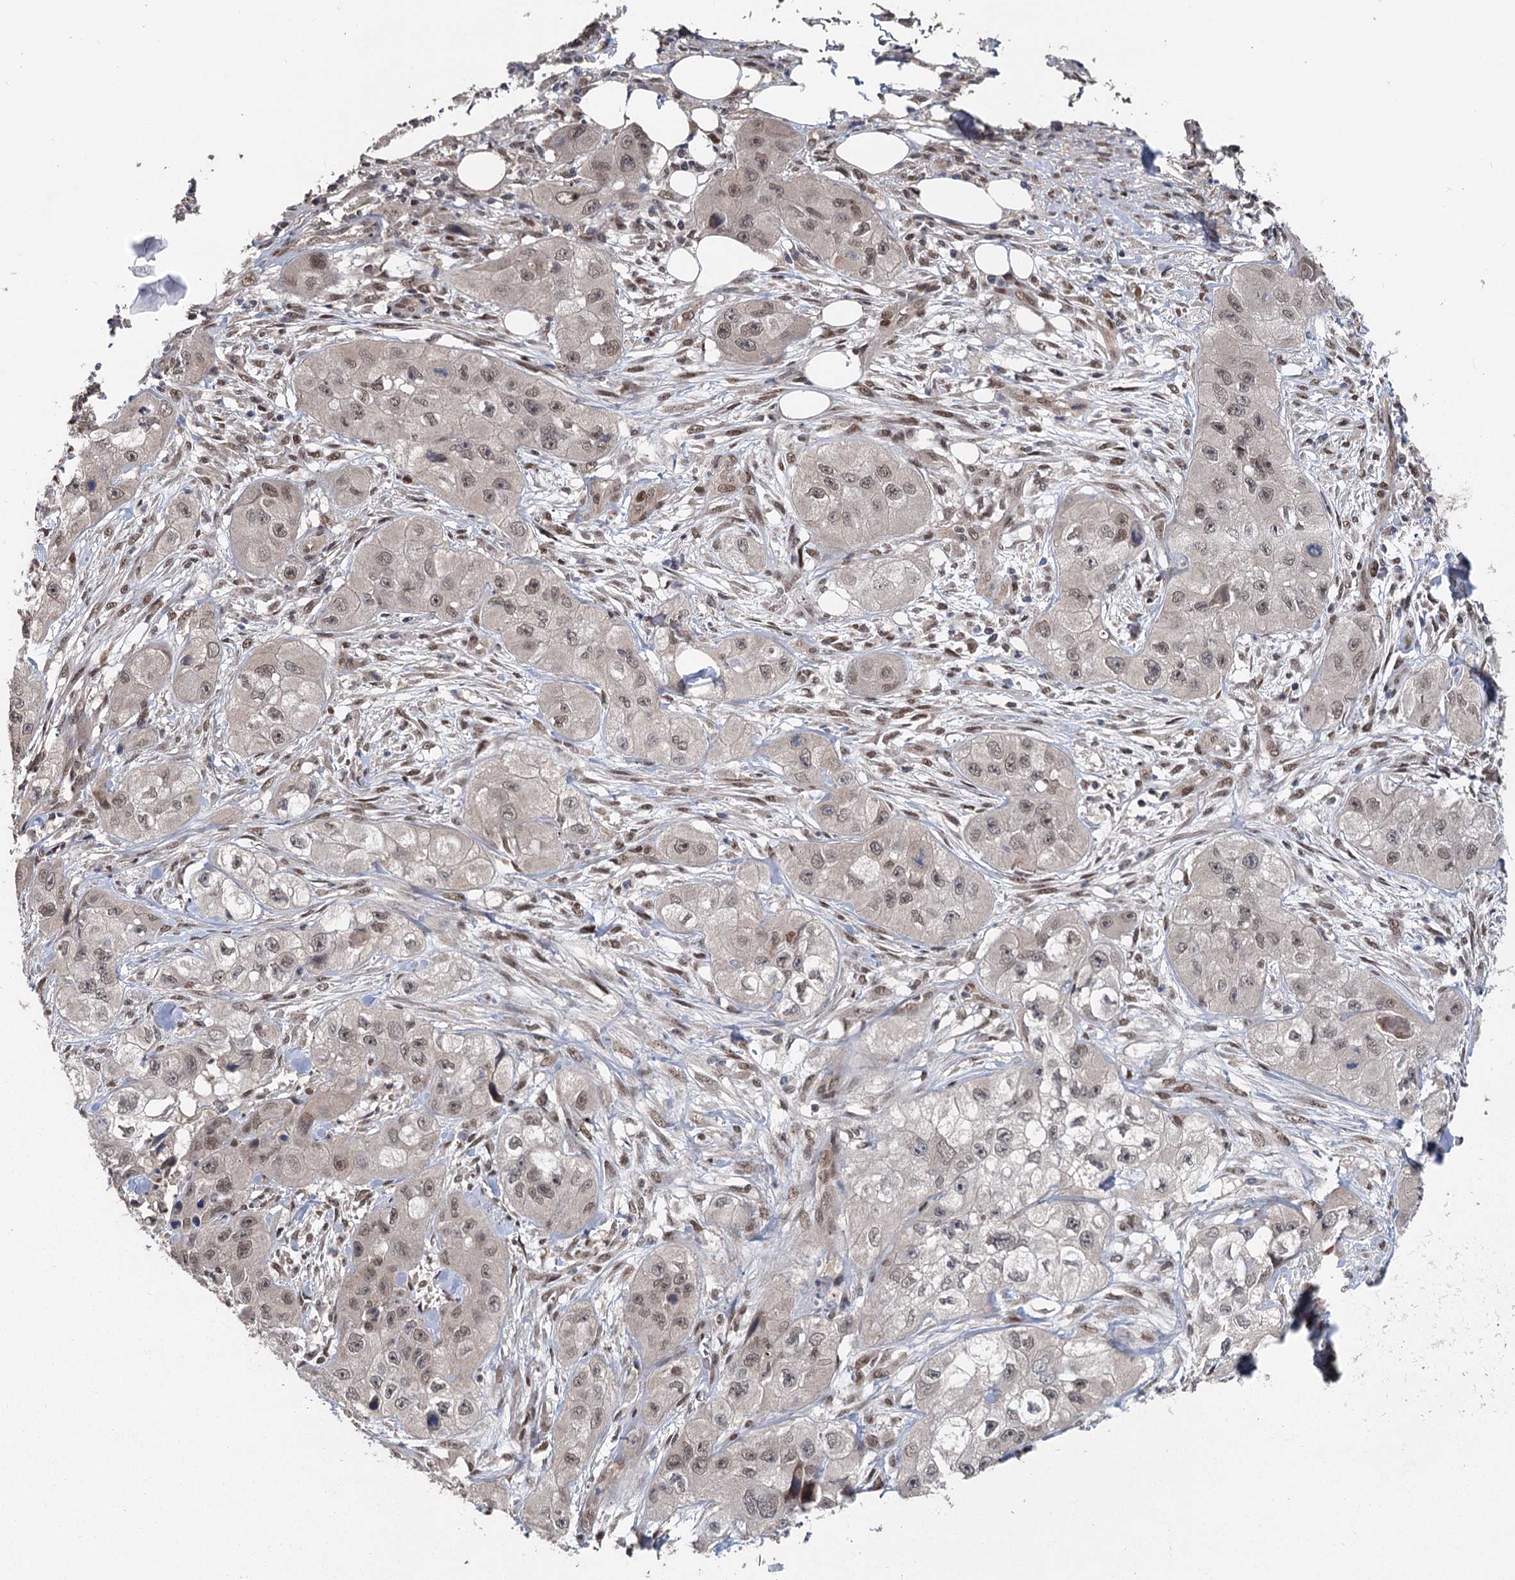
{"staining": {"intensity": "weak", "quantity": "25%-75%", "location": "nuclear"}, "tissue": "skin cancer", "cell_type": "Tumor cells", "image_type": "cancer", "snomed": [{"axis": "morphology", "description": "Squamous cell carcinoma, NOS"}, {"axis": "topography", "description": "Skin"}, {"axis": "topography", "description": "Subcutis"}], "caption": "Weak nuclear positivity for a protein is identified in about 25%-75% of tumor cells of squamous cell carcinoma (skin) using IHC.", "gene": "MYG1", "patient": {"sex": "male", "age": 73}}